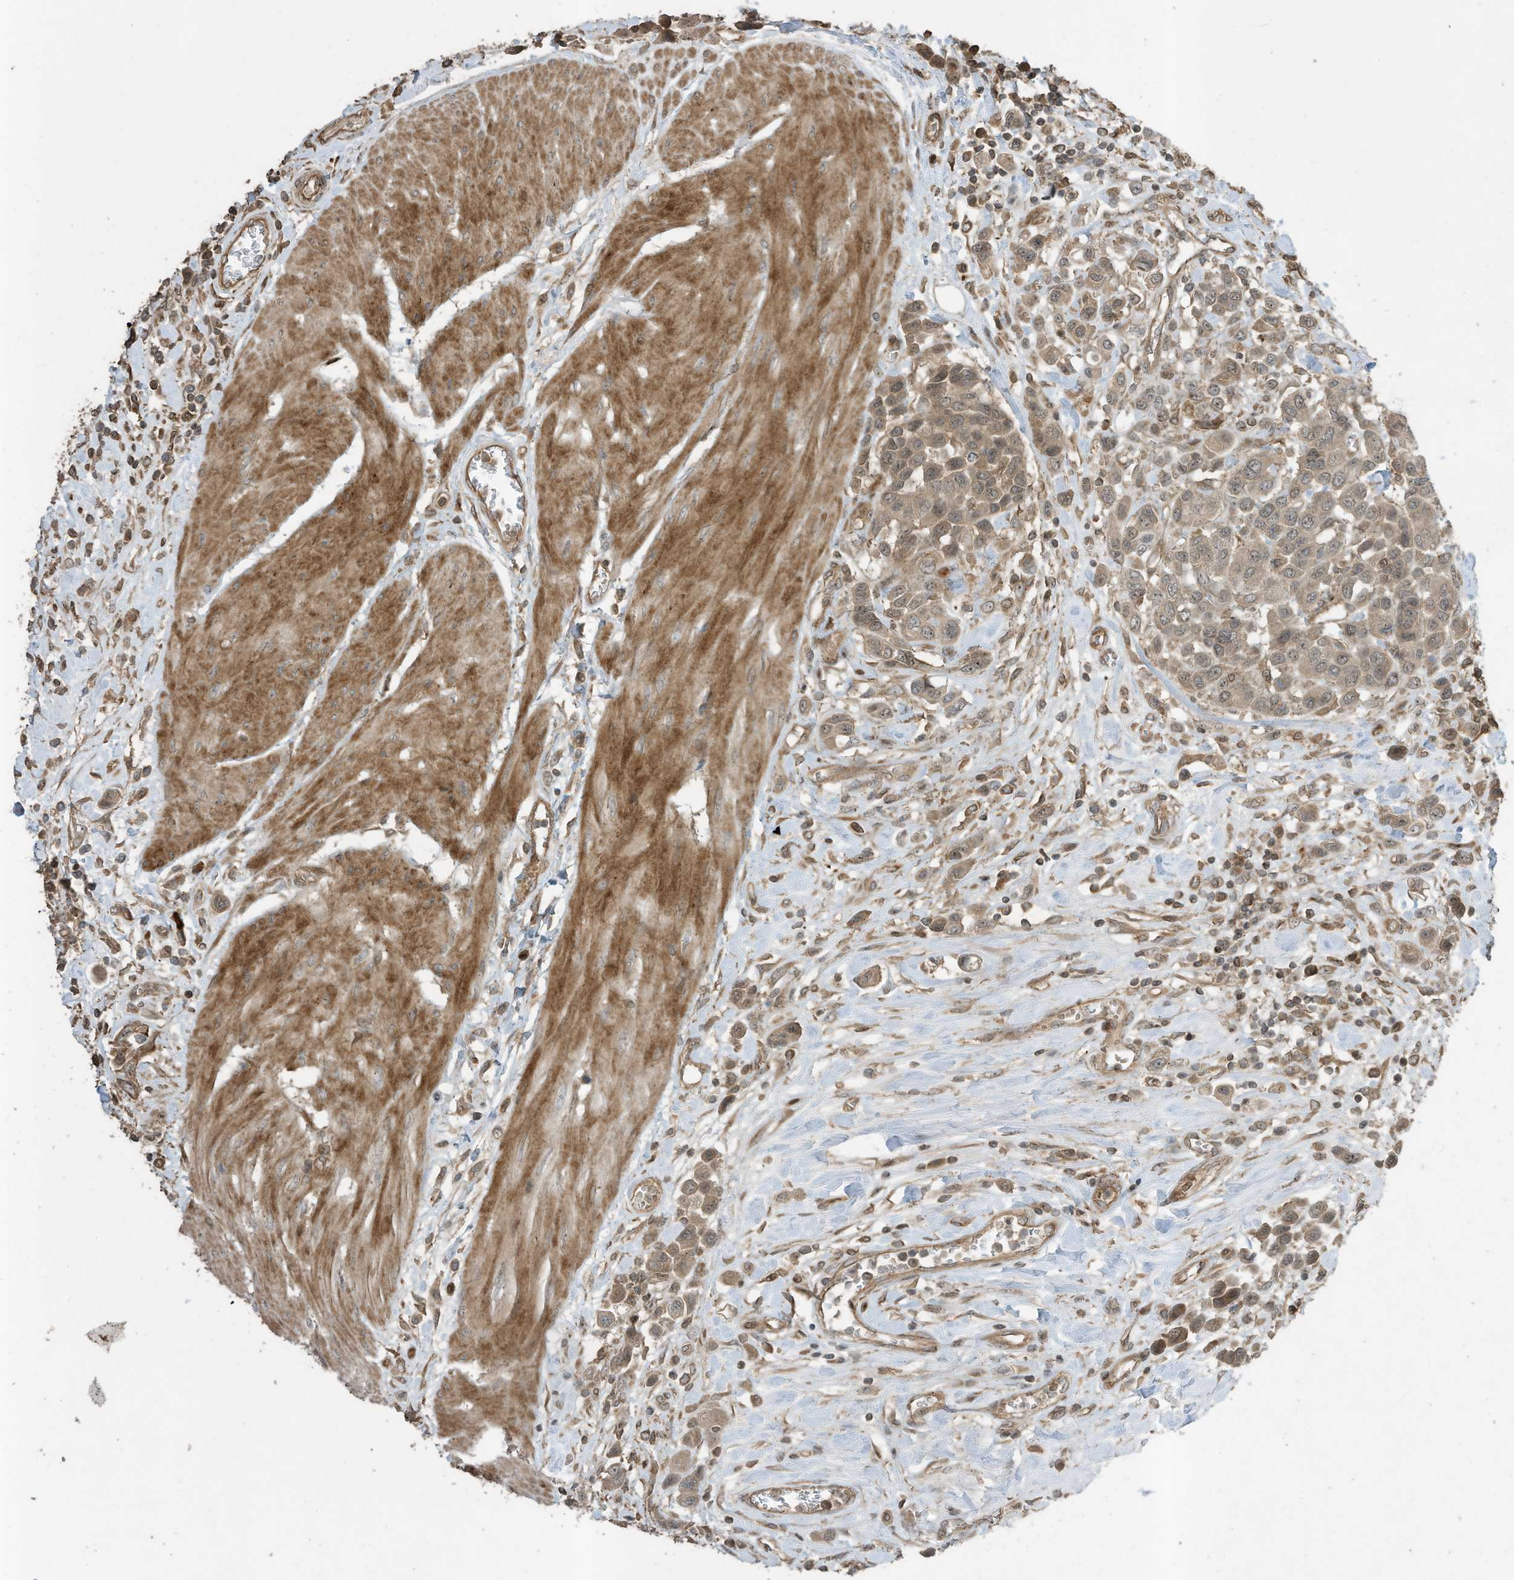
{"staining": {"intensity": "moderate", "quantity": ">75%", "location": "cytoplasmic/membranous"}, "tissue": "urothelial cancer", "cell_type": "Tumor cells", "image_type": "cancer", "snomed": [{"axis": "morphology", "description": "Urothelial carcinoma, High grade"}, {"axis": "topography", "description": "Urinary bladder"}], "caption": "Tumor cells show medium levels of moderate cytoplasmic/membranous positivity in about >75% of cells in human high-grade urothelial carcinoma. (IHC, brightfield microscopy, high magnification).", "gene": "ZNF653", "patient": {"sex": "male", "age": 50}}